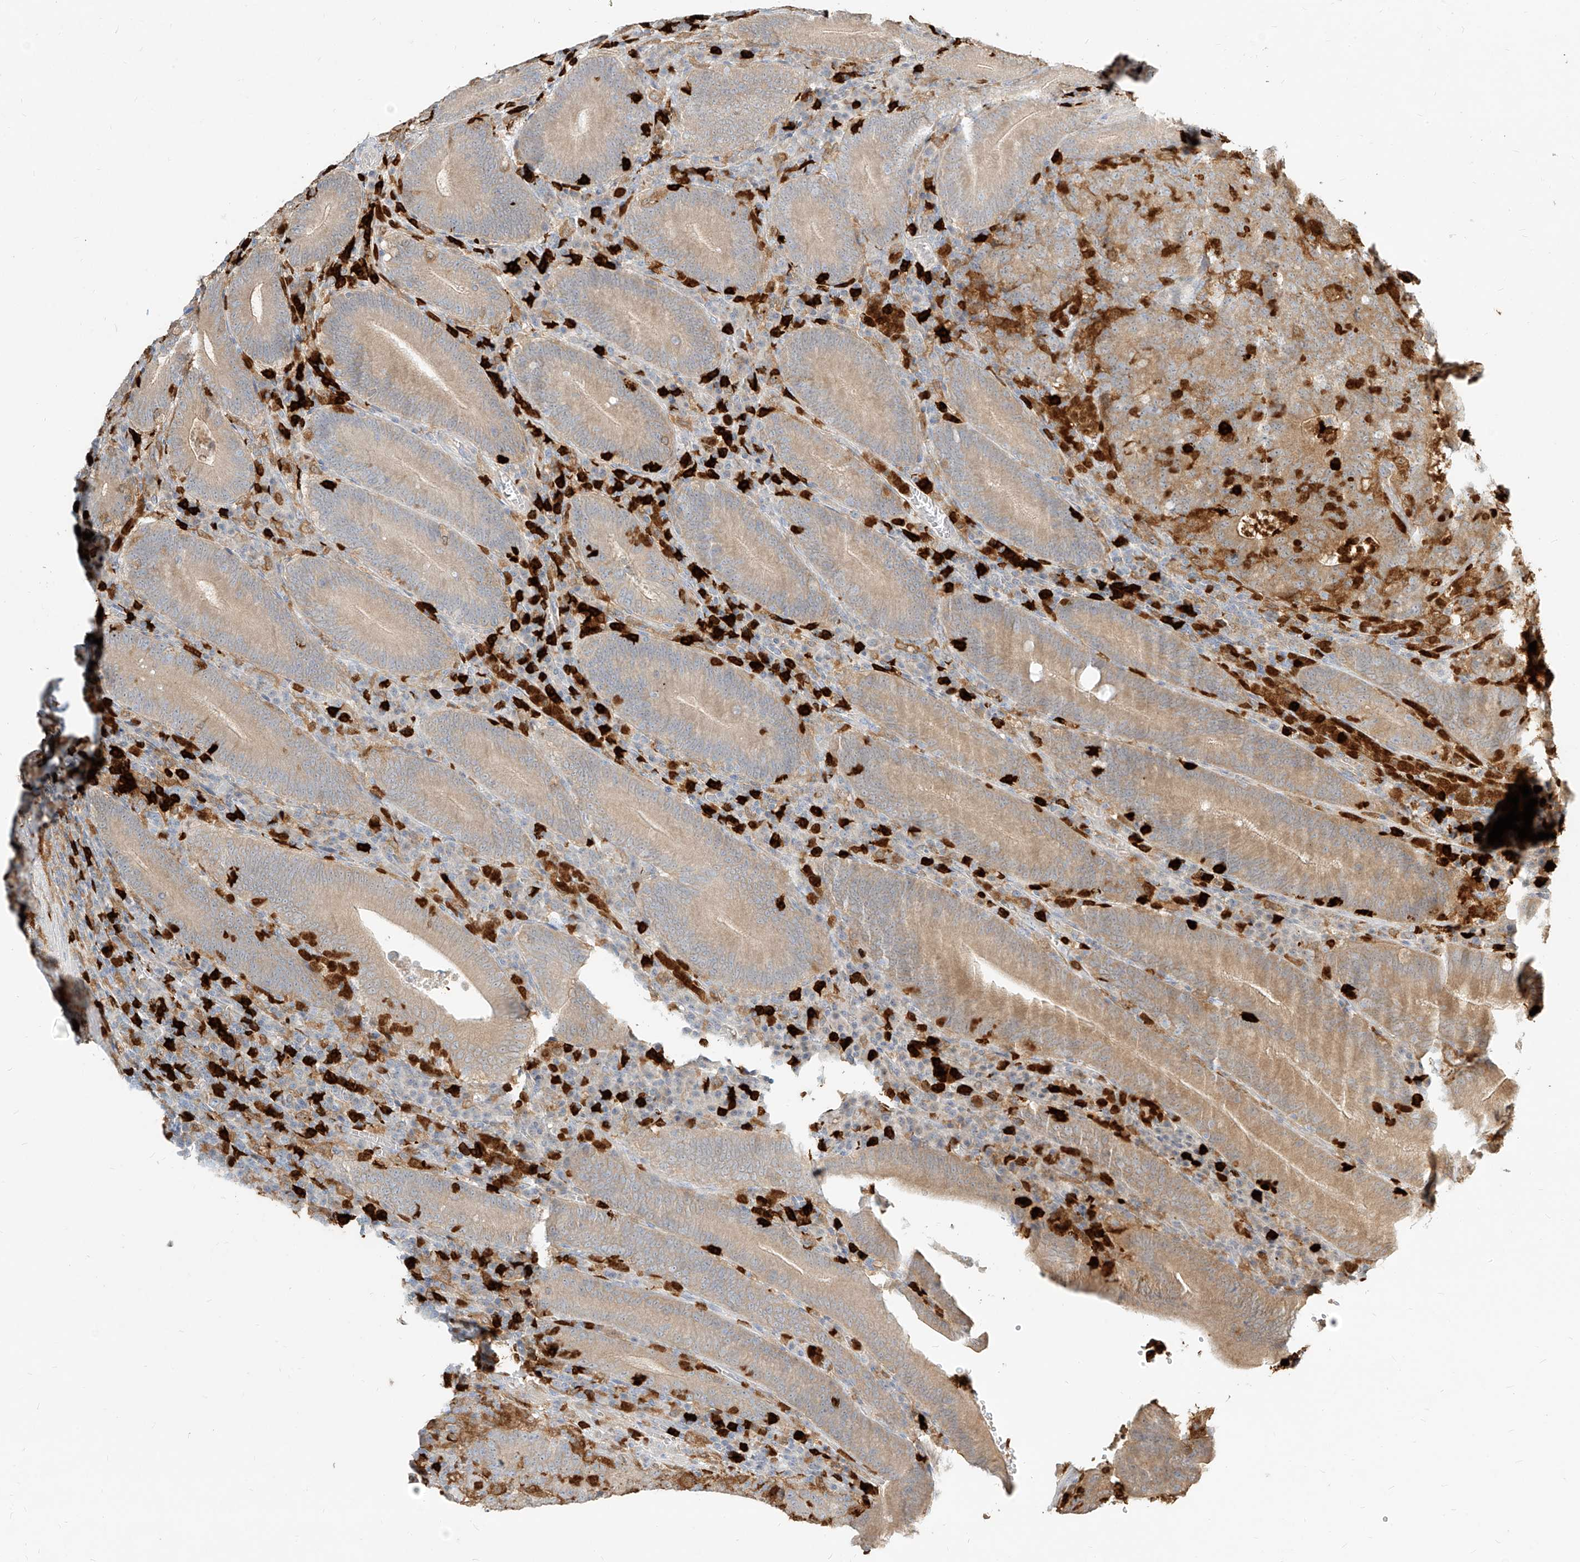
{"staining": {"intensity": "weak", "quantity": "25%-75%", "location": "cytoplasmic/membranous"}, "tissue": "colorectal cancer", "cell_type": "Tumor cells", "image_type": "cancer", "snomed": [{"axis": "morphology", "description": "Normal tissue, NOS"}, {"axis": "morphology", "description": "Adenocarcinoma, NOS"}, {"axis": "topography", "description": "Colon"}], "caption": "The image exhibits staining of colorectal cancer (adenocarcinoma), revealing weak cytoplasmic/membranous protein expression (brown color) within tumor cells.", "gene": "PGD", "patient": {"sex": "female", "age": 75}}